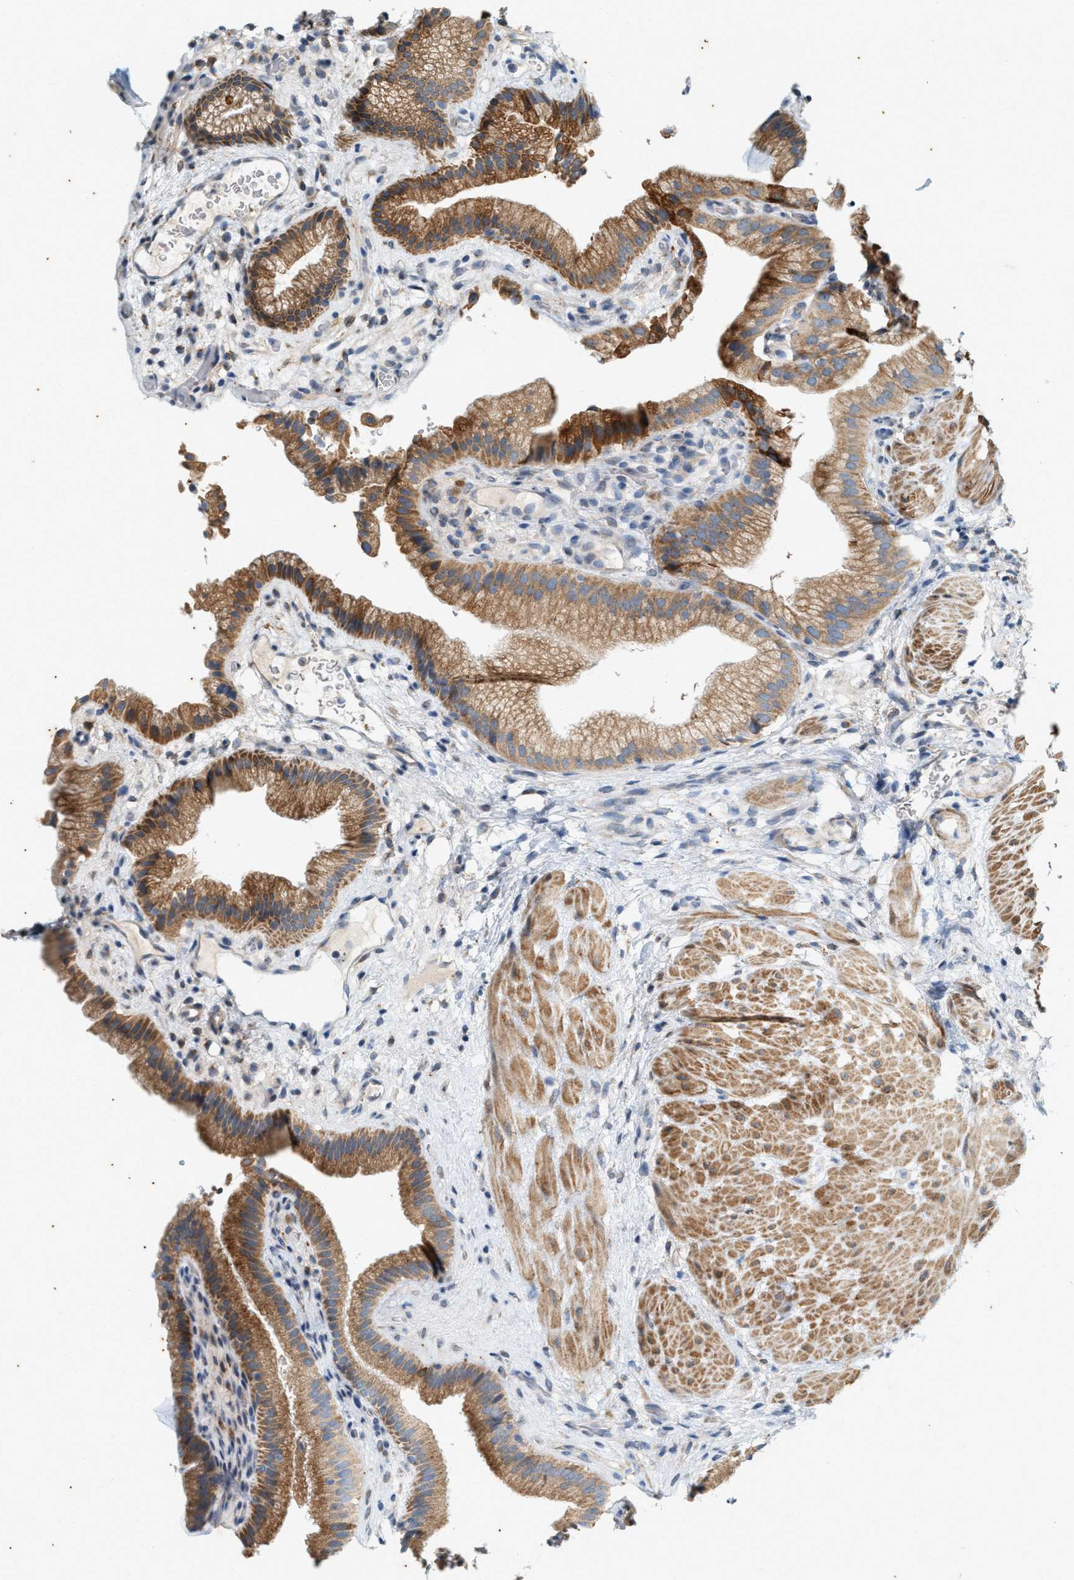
{"staining": {"intensity": "moderate", "quantity": ">75%", "location": "cytoplasmic/membranous"}, "tissue": "gallbladder", "cell_type": "Glandular cells", "image_type": "normal", "snomed": [{"axis": "morphology", "description": "Normal tissue, NOS"}, {"axis": "topography", "description": "Gallbladder"}], "caption": "An immunohistochemistry (IHC) micrograph of normal tissue is shown. Protein staining in brown highlights moderate cytoplasmic/membranous positivity in gallbladder within glandular cells.", "gene": "CHPF2", "patient": {"sex": "male", "age": 49}}